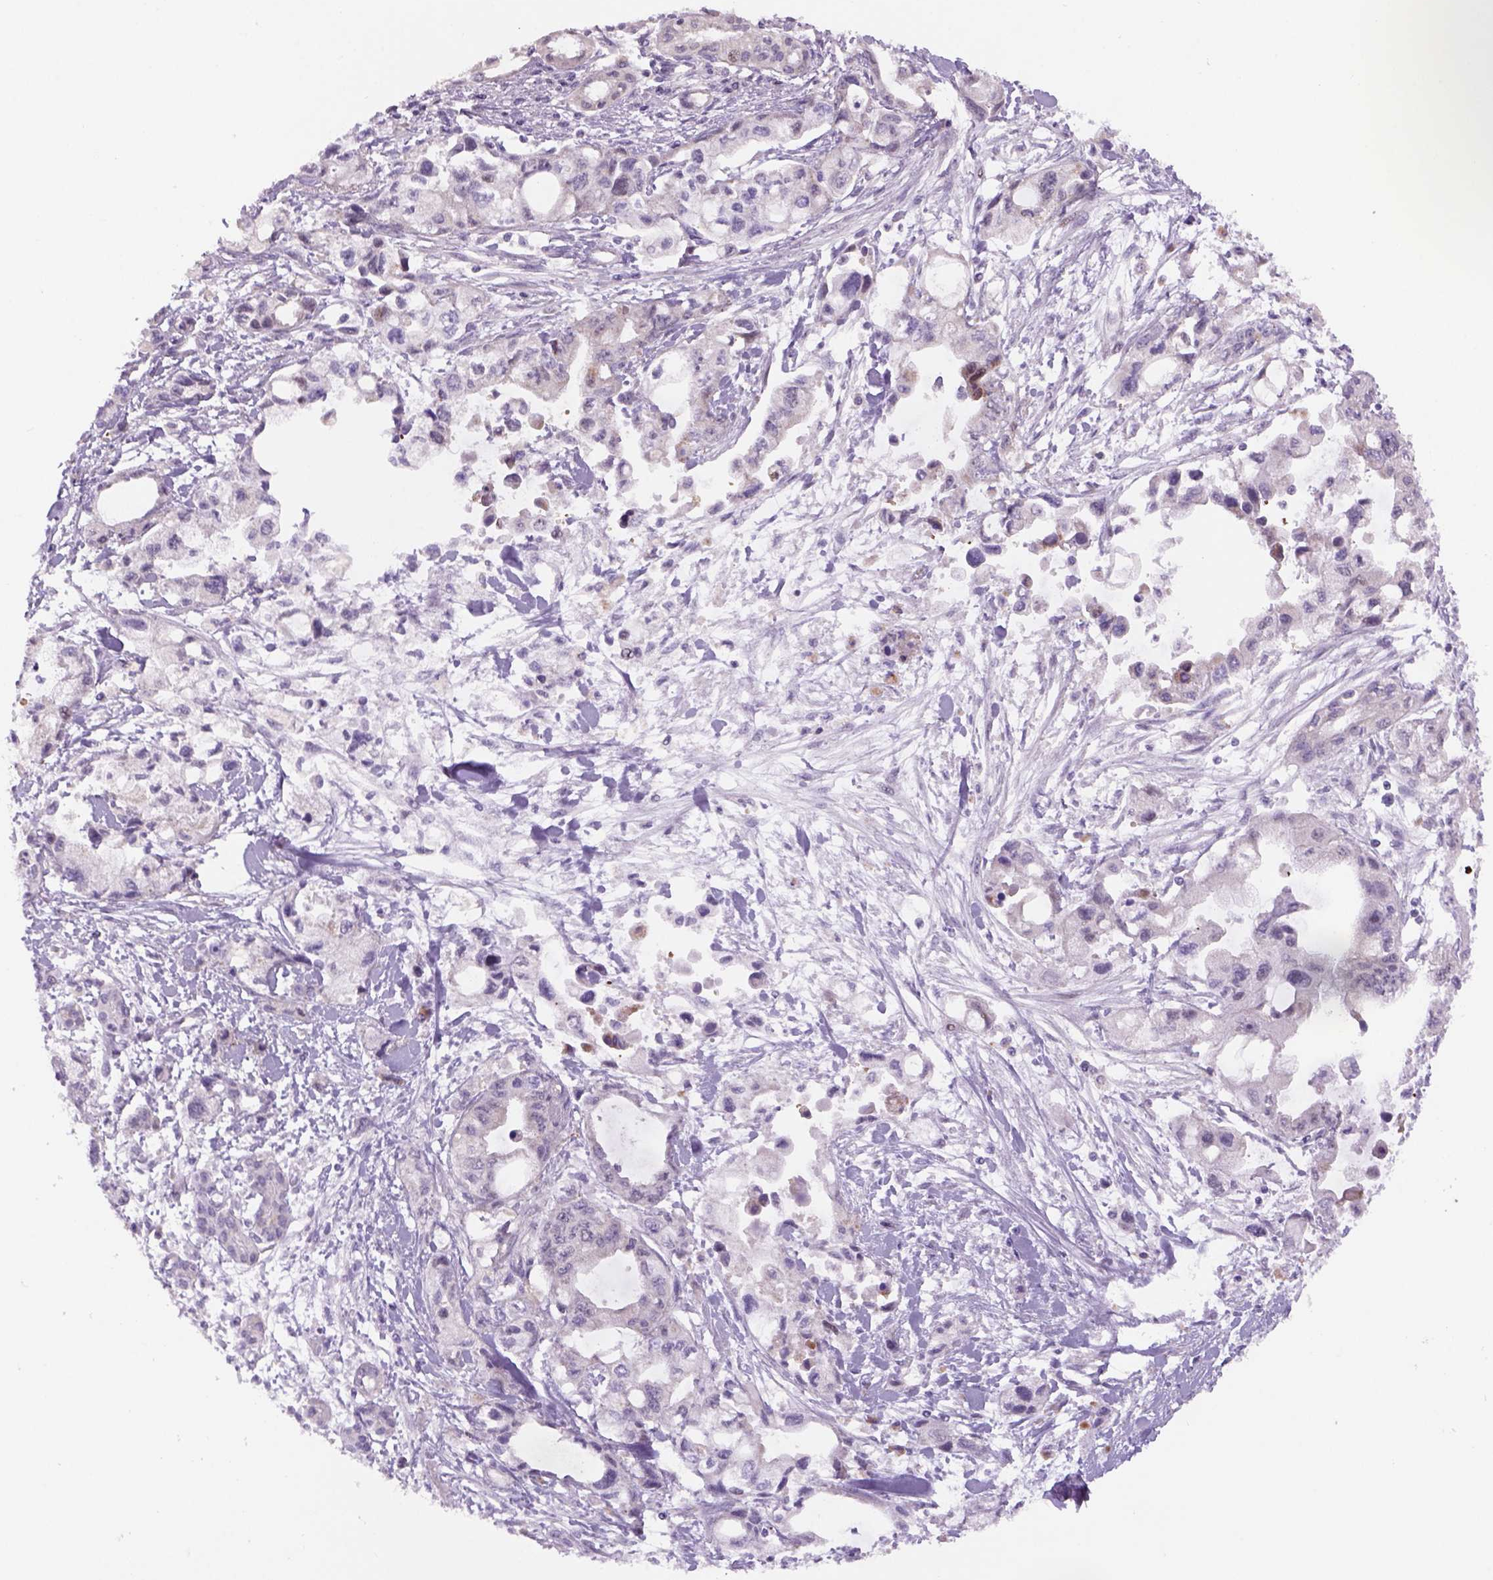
{"staining": {"intensity": "negative", "quantity": "none", "location": "none"}, "tissue": "pancreatic cancer", "cell_type": "Tumor cells", "image_type": "cancer", "snomed": [{"axis": "morphology", "description": "Adenocarcinoma, NOS"}, {"axis": "topography", "description": "Pancreas"}], "caption": "Adenocarcinoma (pancreatic) was stained to show a protein in brown. There is no significant expression in tumor cells.", "gene": "ADGRV1", "patient": {"sex": "female", "age": 61}}